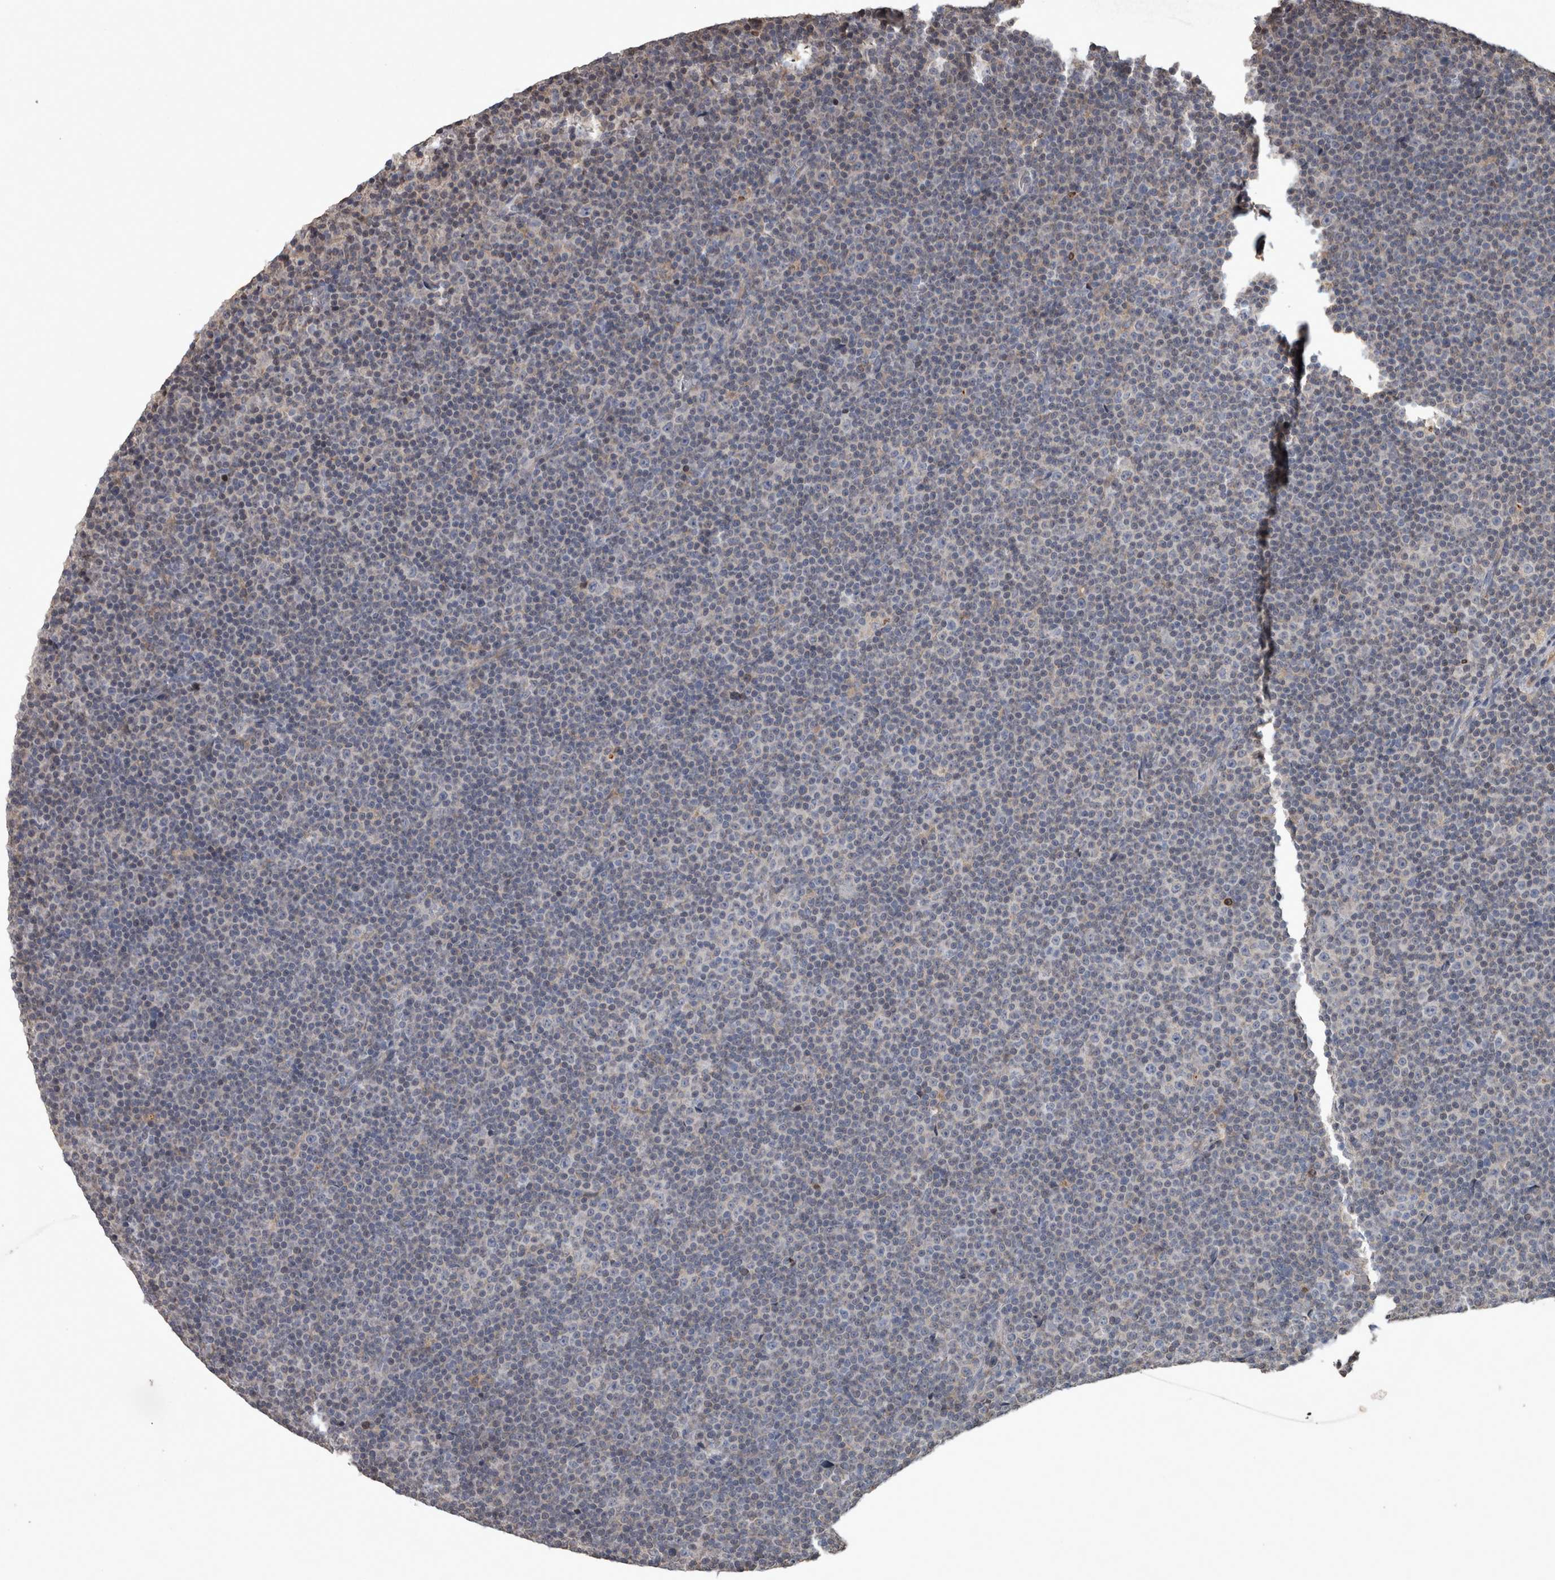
{"staining": {"intensity": "negative", "quantity": "none", "location": "none"}, "tissue": "lymphoma", "cell_type": "Tumor cells", "image_type": "cancer", "snomed": [{"axis": "morphology", "description": "Malignant lymphoma, non-Hodgkin's type, Low grade"}, {"axis": "topography", "description": "Lymph node"}], "caption": "This image is of lymphoma stained with immunohistochemistry (IHC) to label a protein in brown with the nuclei are counter-stained blue. There is no expression in tumor cells.", "gene": "PPP1R3C", "patient": {"sex": "female", "age": 67}}